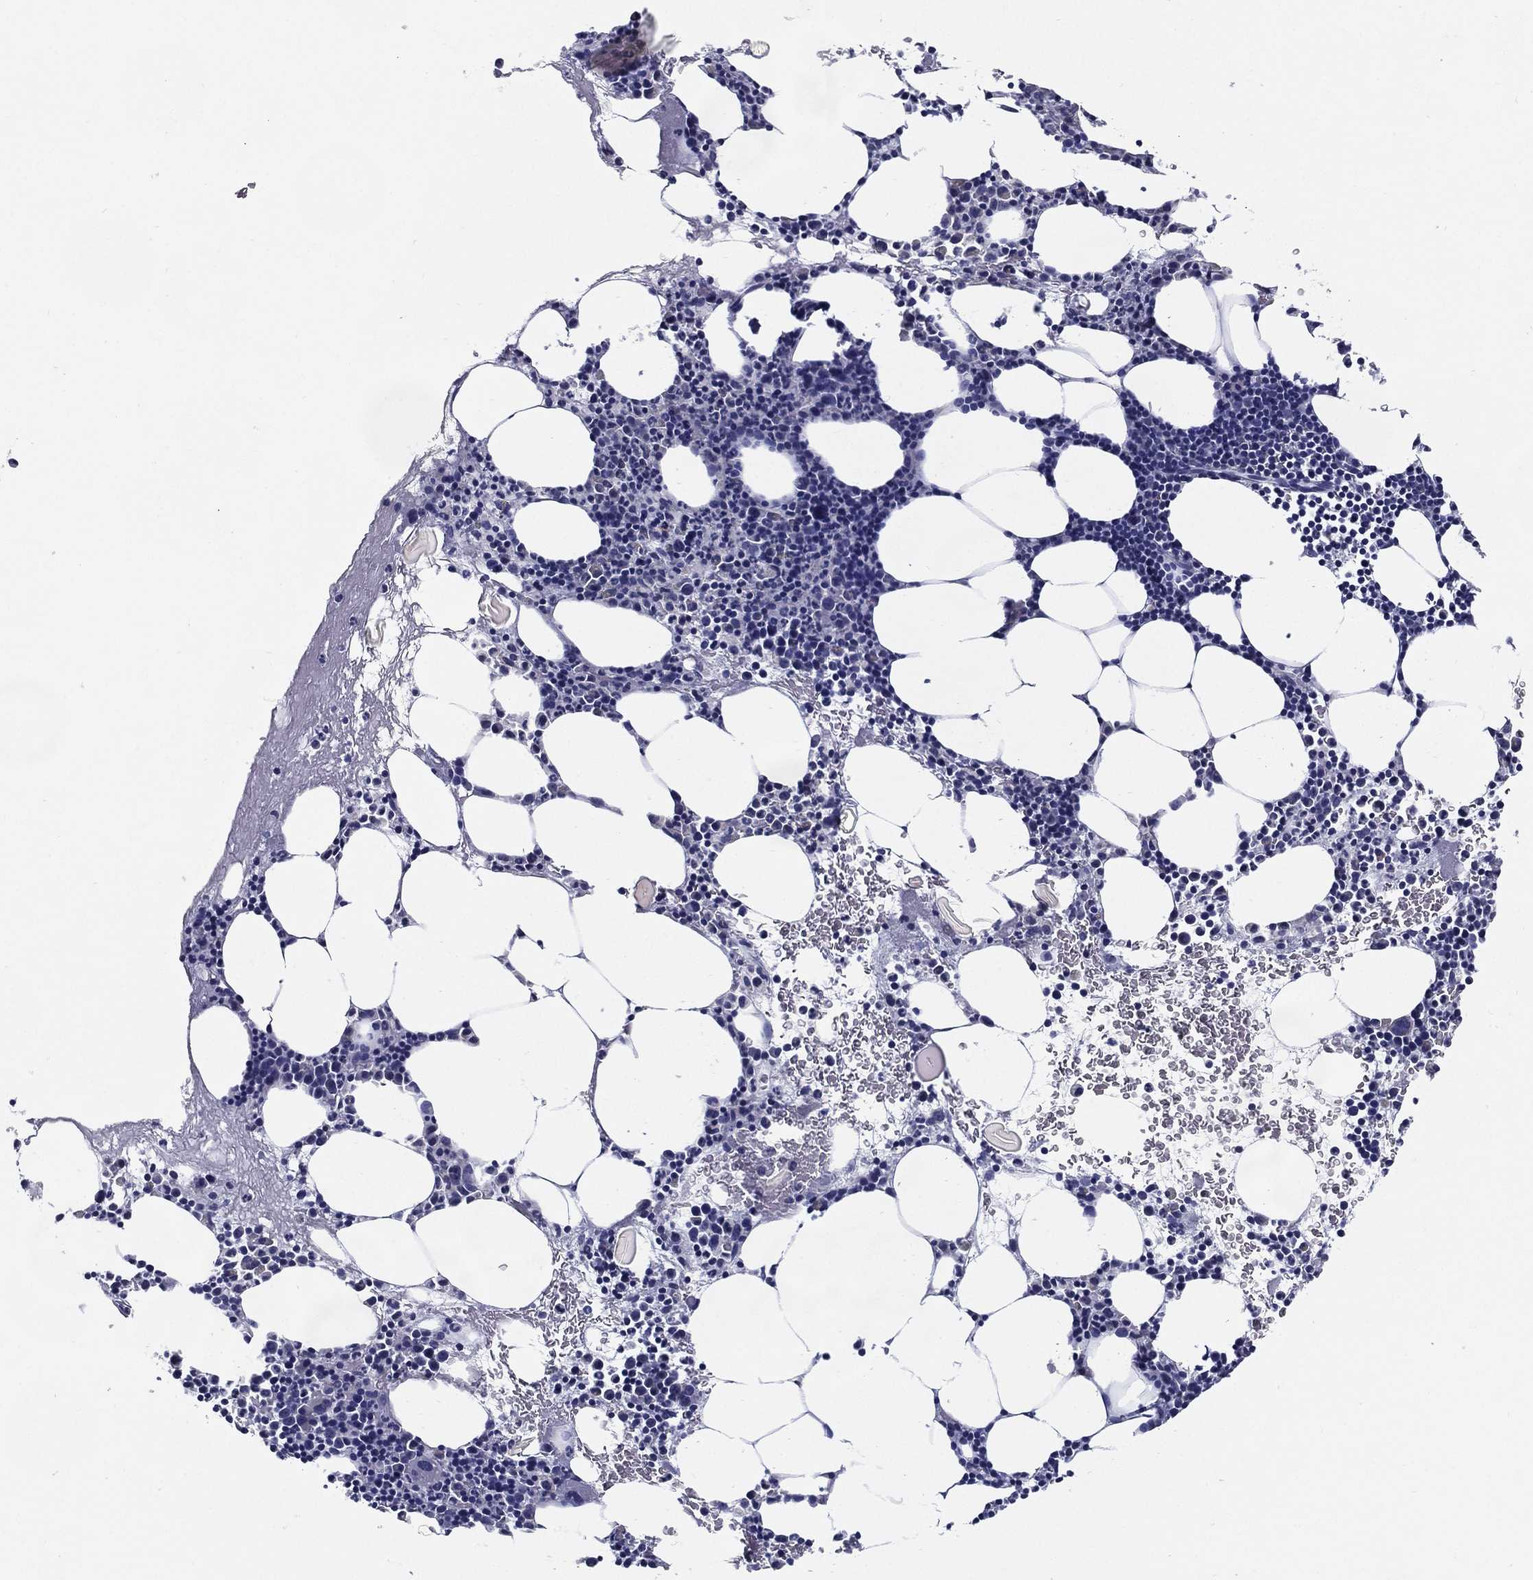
{"staining": {"intensity": "negative", "quantity": "none", "location": "none"}, "tissue": "bone marrow", "cell_type": "Hematopoietic cells", "image_type": "normal", "snomed": [{"axis": "morphology", "description": "Normal tissue, NOS"}, {"axis": "topography", "description": "Bone marrow"}], "caption": "Benign bone marrow was stained to show a protein in brown. There is no significant positivity in hematopoietic cells. (Brightfield microscopy of DAB (3,3'-diaminobenzidine) immunohistochemistry (IHC) at high magnification).", "gene": "C19orf18", "patient": {"sex": "female", "age": 79}}